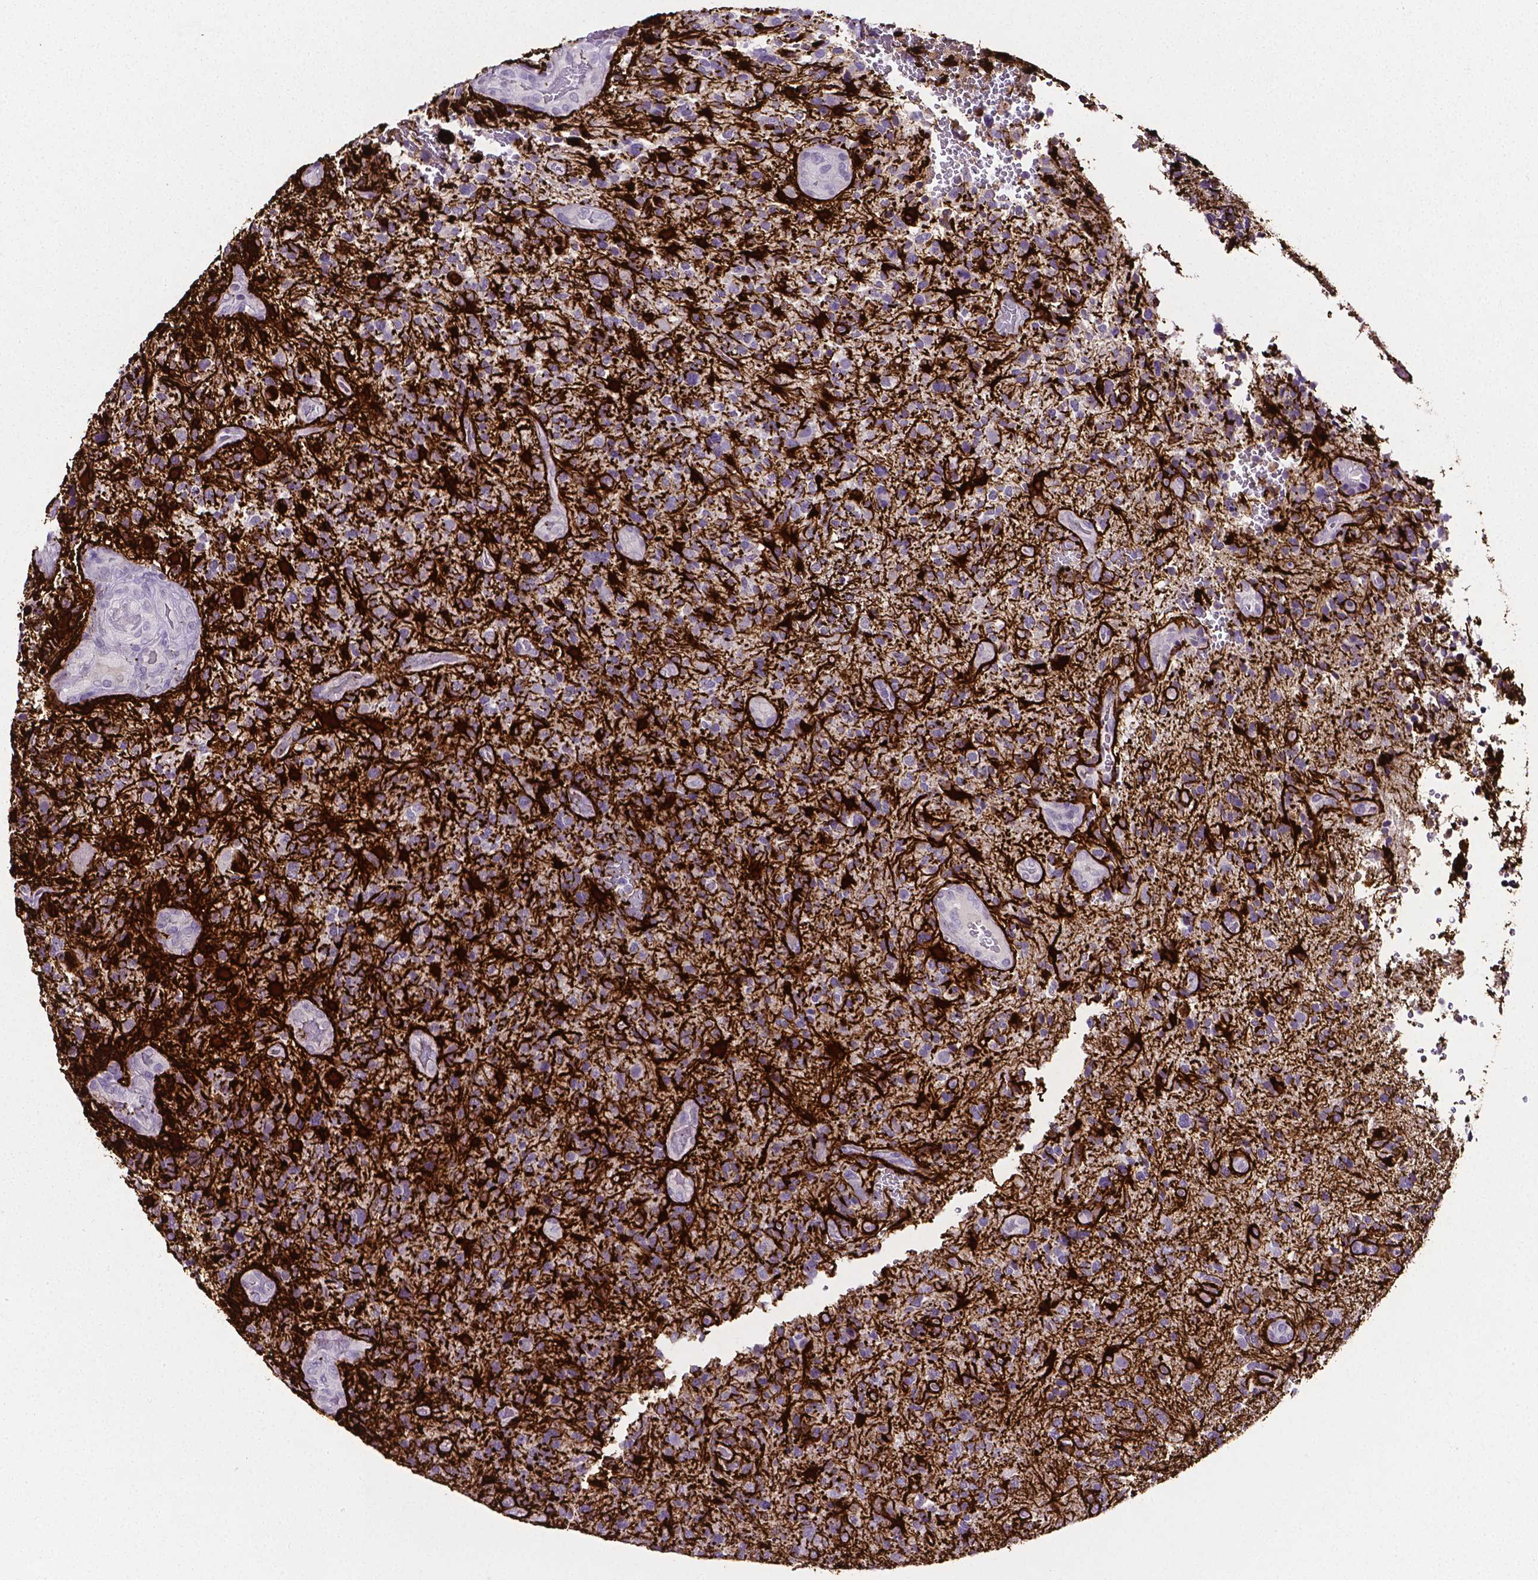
{"staining": {"intensity": "negative", "quantity": "none", "location": "none"}, "tissue": "glioma", "cell_type": "Tumor cells", "image_type": "cancer", "snomed": [{"axis": "morphology", "description": "Glioma, malignant, High grade"}, {"axis": "topography", "description": "Brain"}], "caption": "Tumor cells show no significant expression in malignant high-grade glioma. The staining was performed using DAB to visualize the protein expression in brown, while the nuclei were stained in blue with hematoxylin (Magnification: 20x).", "gene": "SLC22A2", "patient": {"sex": "female", "age": 71}}